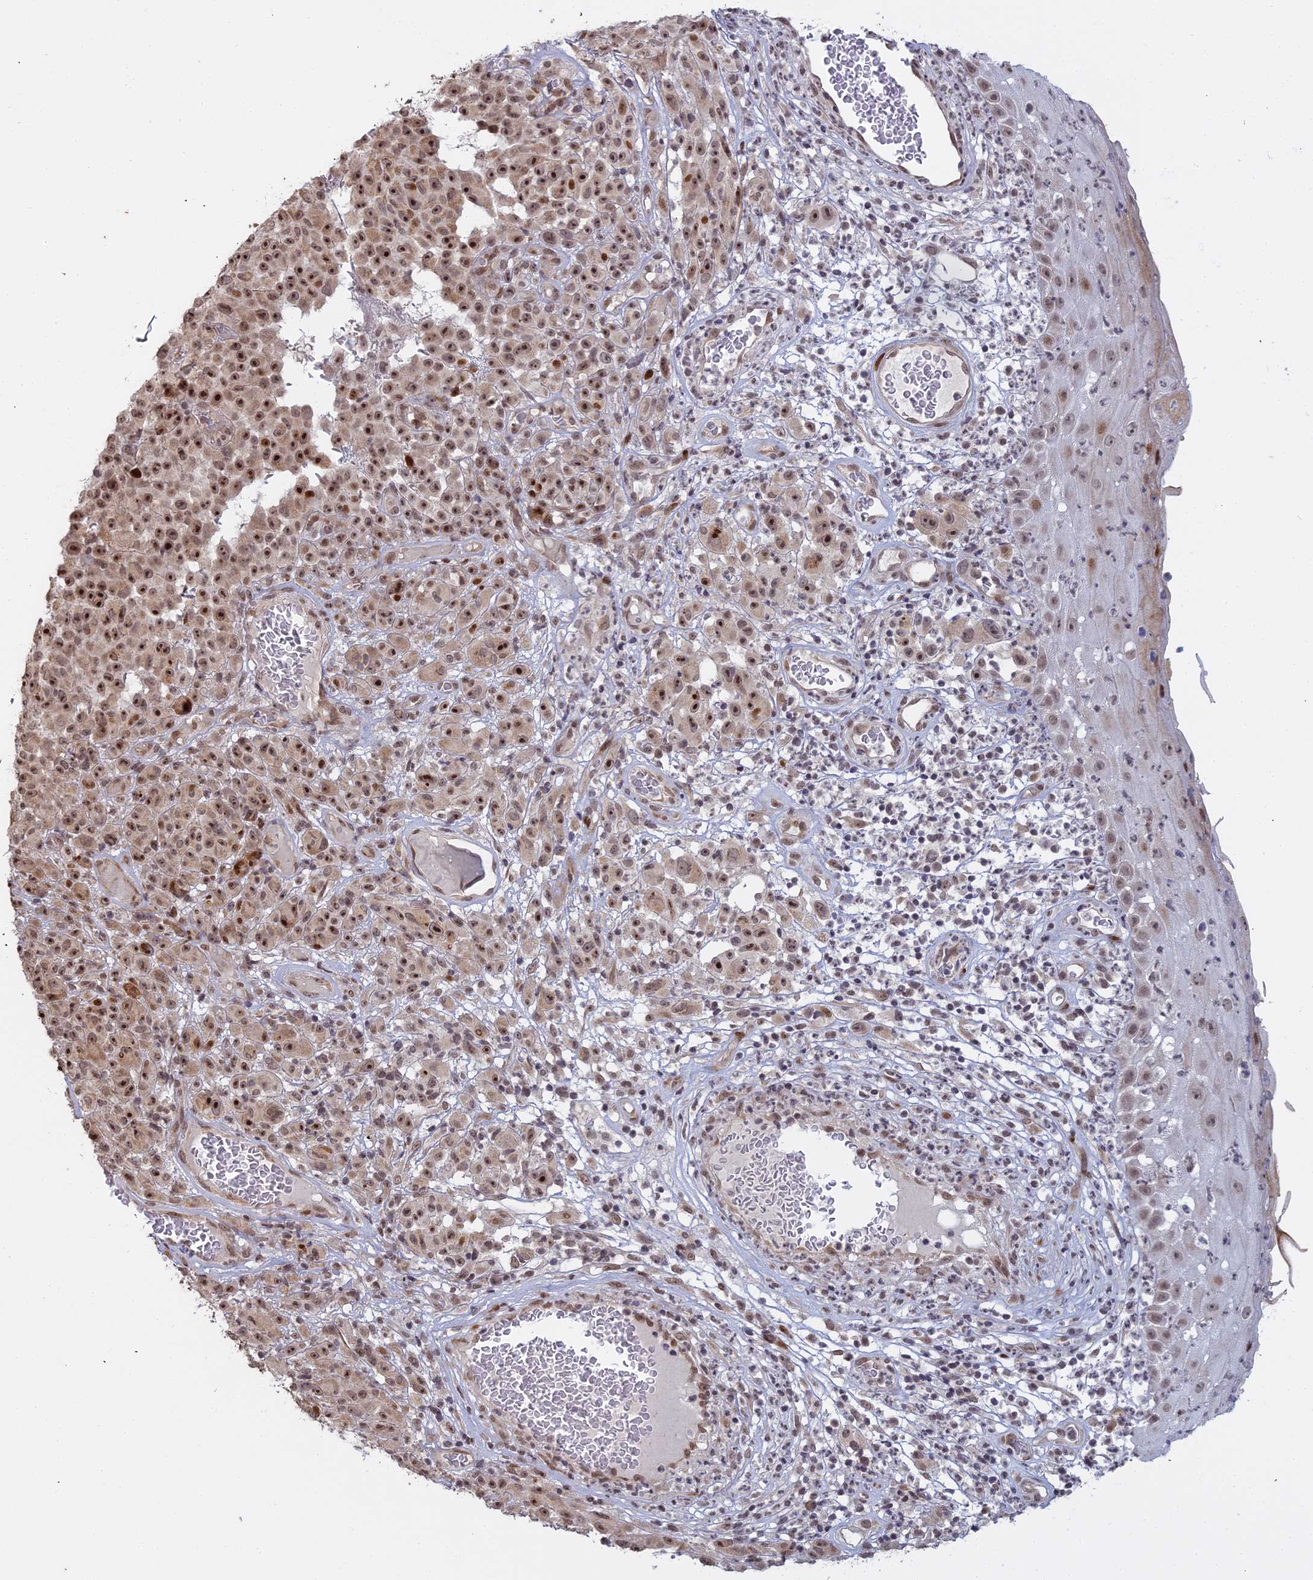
{"staining": {"intensity": "moderate", "quantity": ">75%", "location": "nuclear"}, "tissue": "melanoma", "cell_type": "Tumor cells", "image_type": "cancer", "snomed": [{"axis": "morphology", "description": "Malignant melanoma, NOS"}, {"axis": "topography", "description": "Skin"}], "caption": "Human melanoma stained with a protein marker displays moderate staining in tumor cells.", "gene": "ABCA2", "patient": {"sex": "female", "age": 82}}